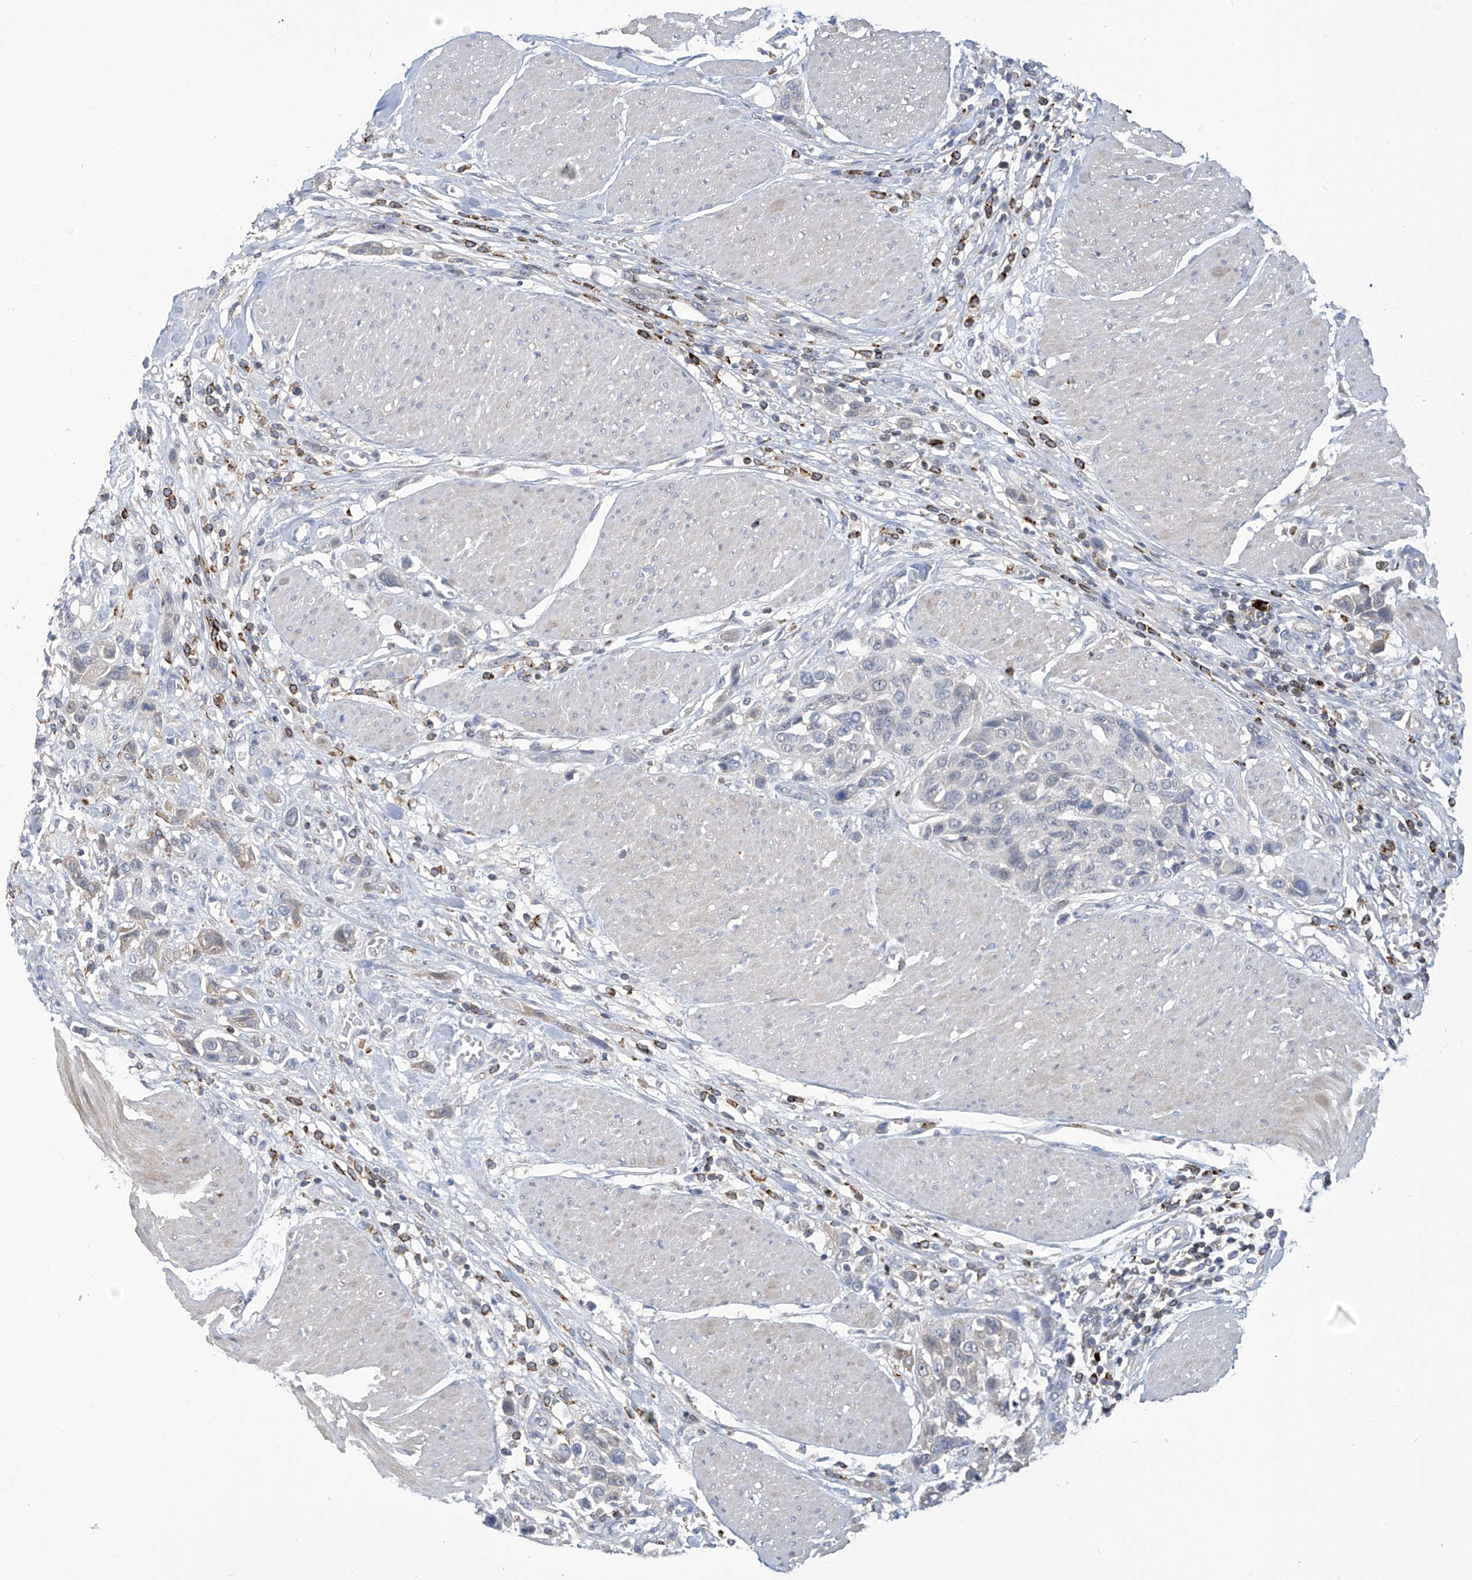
{"staining": {"intensity": "negative", "quantity": "none", "location": "none"}, "tissue": "urothelial cancer", "cell_type": "Tumor cells", "image_type": "cancer", "snomed": [{"axis": "morphology", "description": "Urothelial carcinoma, High grade"}, {"axis": "topography", "description": "Urinary bladder"}], "caption": "This is a histopathology image of IHC staining of urothelial cancer, which shows no positivity in tumor cells.", "gene": "IBA57", "patient": {"sex": "male", "age": 50}}